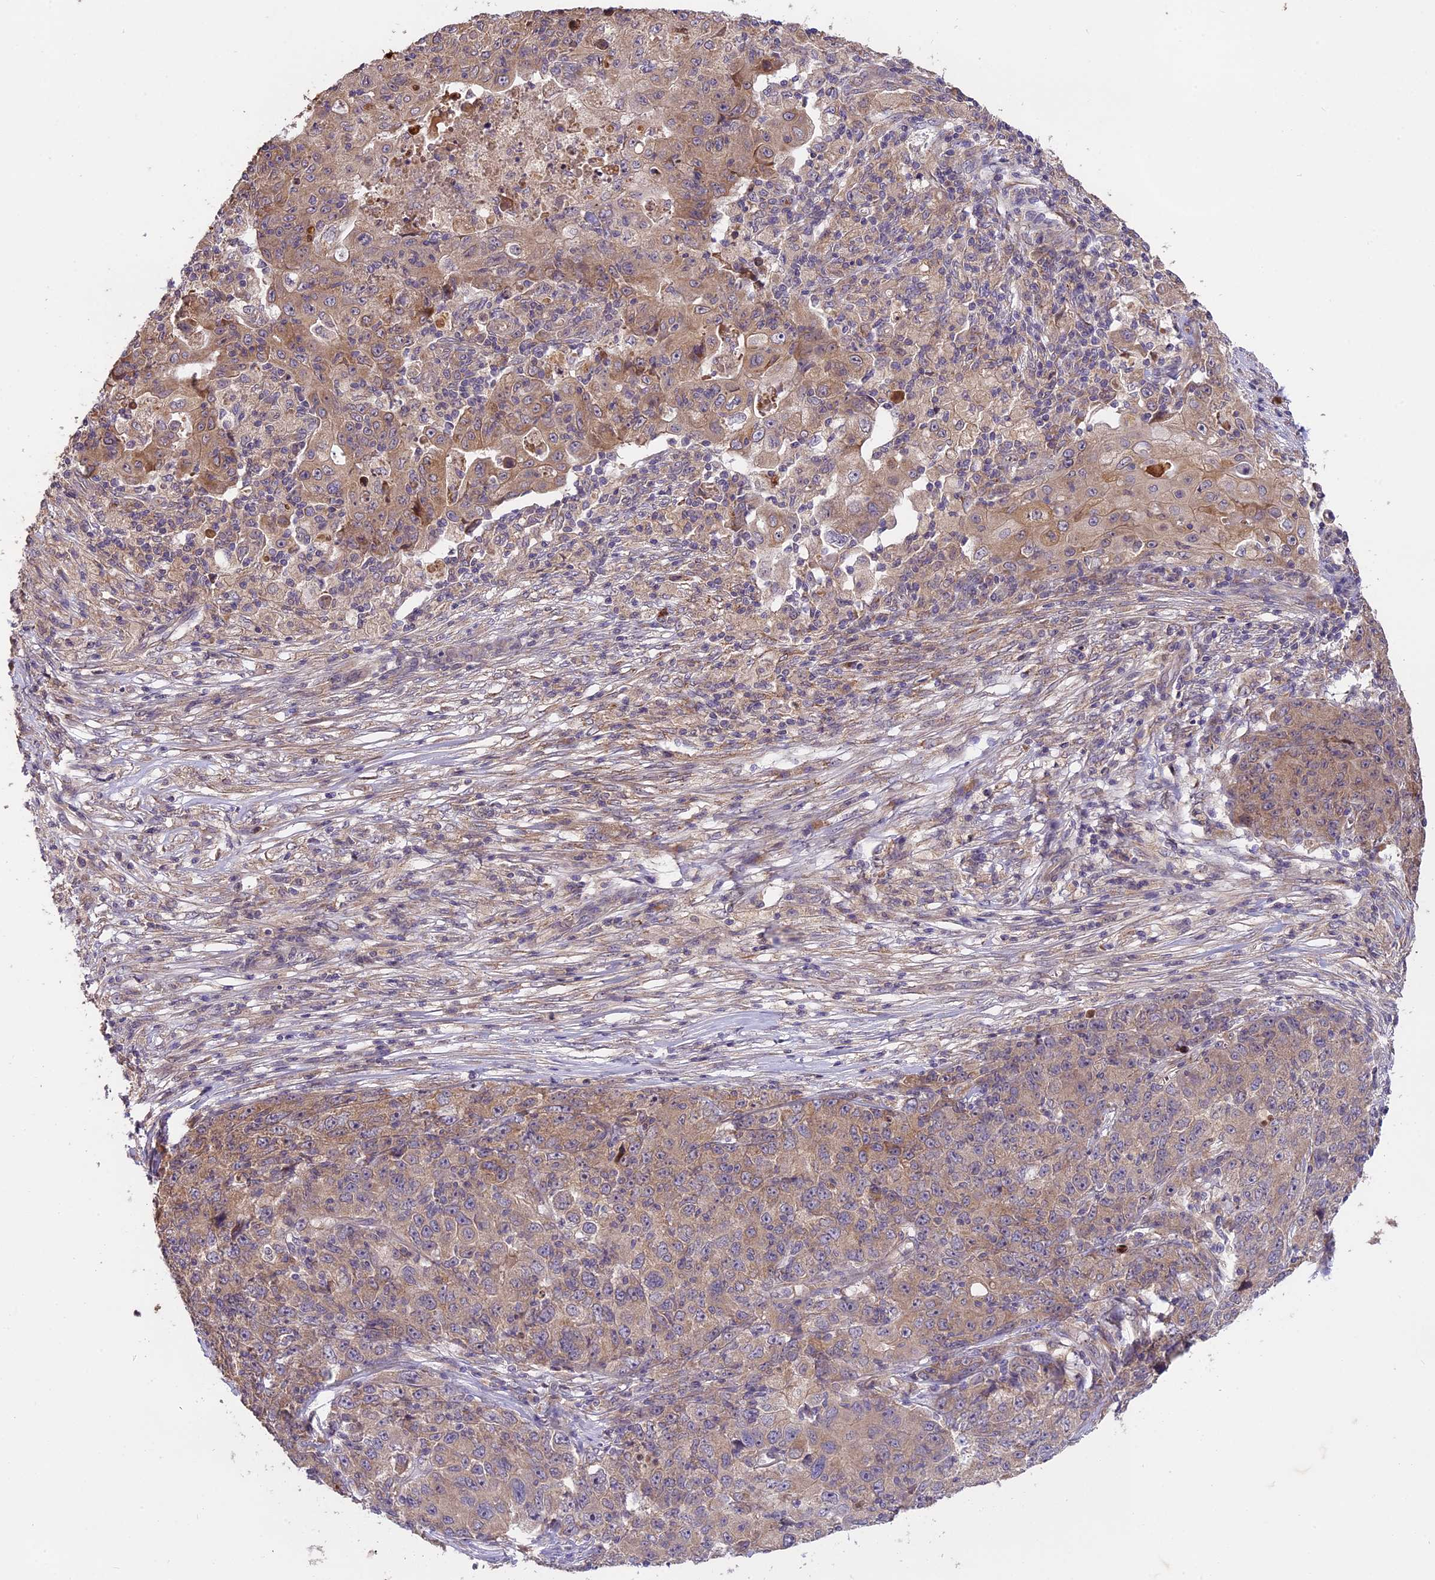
{"staining": {"intensity": "weak", "quantity": "25%-75%", "location": "cytoplasmic/membranous"}, "tissue": "ovarian cancer", "cell_type": "Tumor cells", "image_type": "cancer", "snomed": [{"axis": "morphology", "description": "Carcinoma, endometroid"}, {"axis": "topography", "description": "Ovary"}], "caption": "Immunohistochemical staining of ovarian cancer shows weak cytoplasmic/membranous protein staining in approximately 25%-75% of tumor cells.", "gene": "MEMO1", "patient": {"sex": "female", "age": 42}}